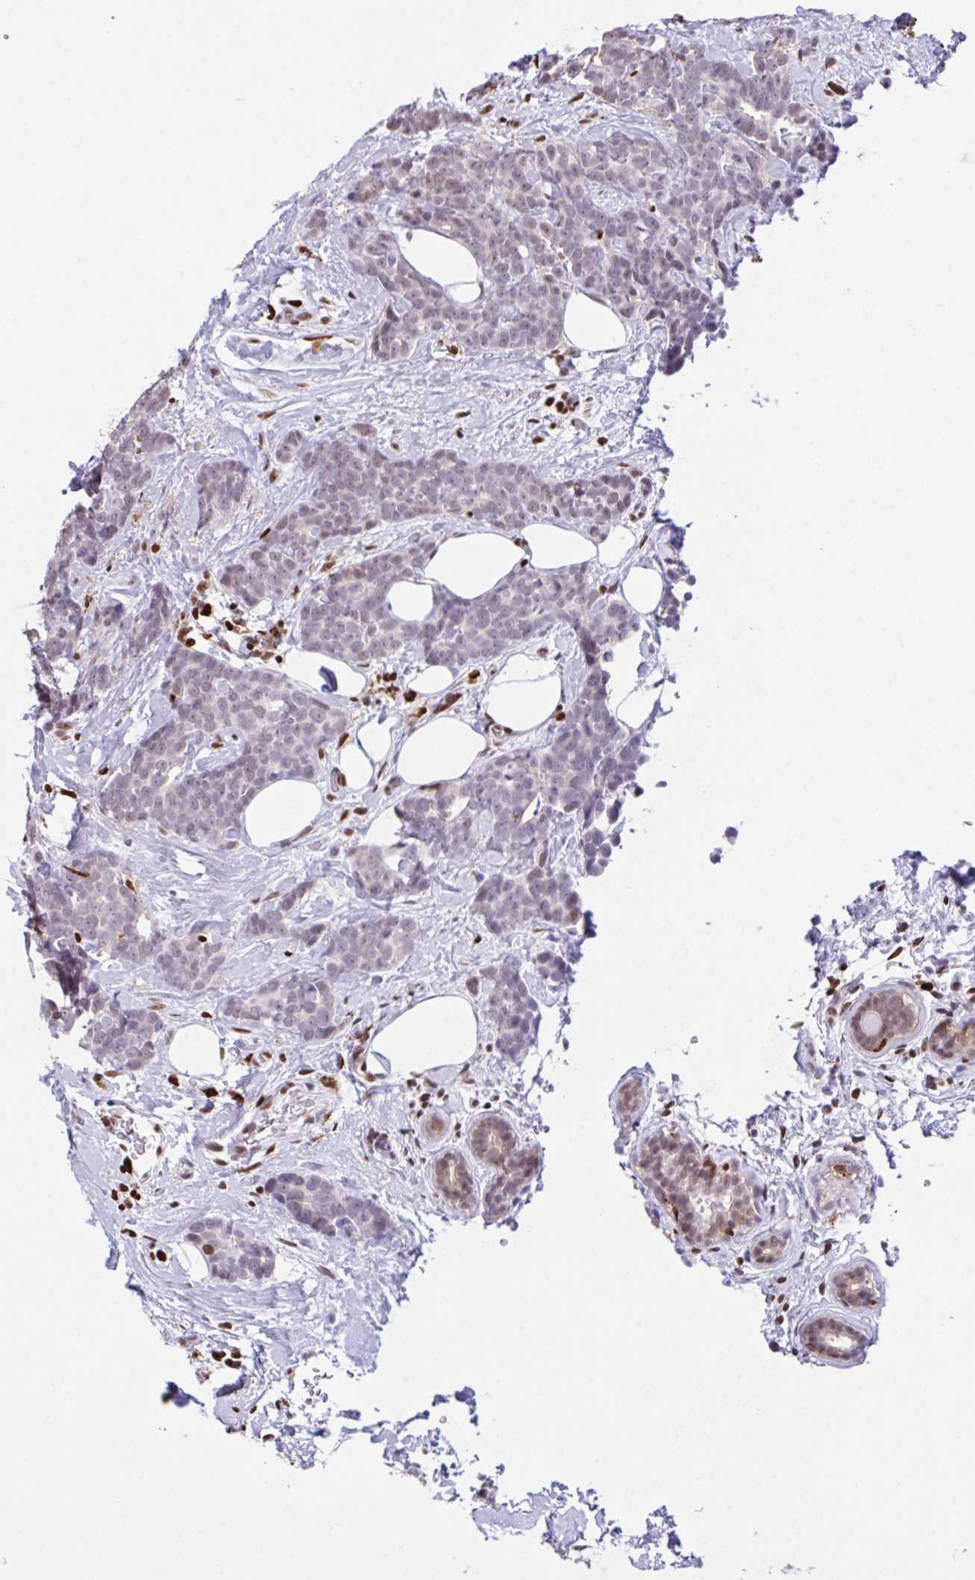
{"staining": {"intensity": "moderate", "quantity": "25%-75%", "location": "nuclear"}, "tissue": "breast cancer", "cell_type": "Tumor cells", "image_type": "cancer", "snomed": [{"axis": "morphology", "description": "Duct carcinoma"}, {"axis": "topography", "description": "Breast"}], "caption": "This image reveals immunohistochemistry (IHC) staining of breast cancer (intraductal carcinoma), with medium moderate nuclear positivity in approximately 25%-75% of tumor cells.", "gene": "BTBD10", "patient": {"sex": "female", "age": 71}}